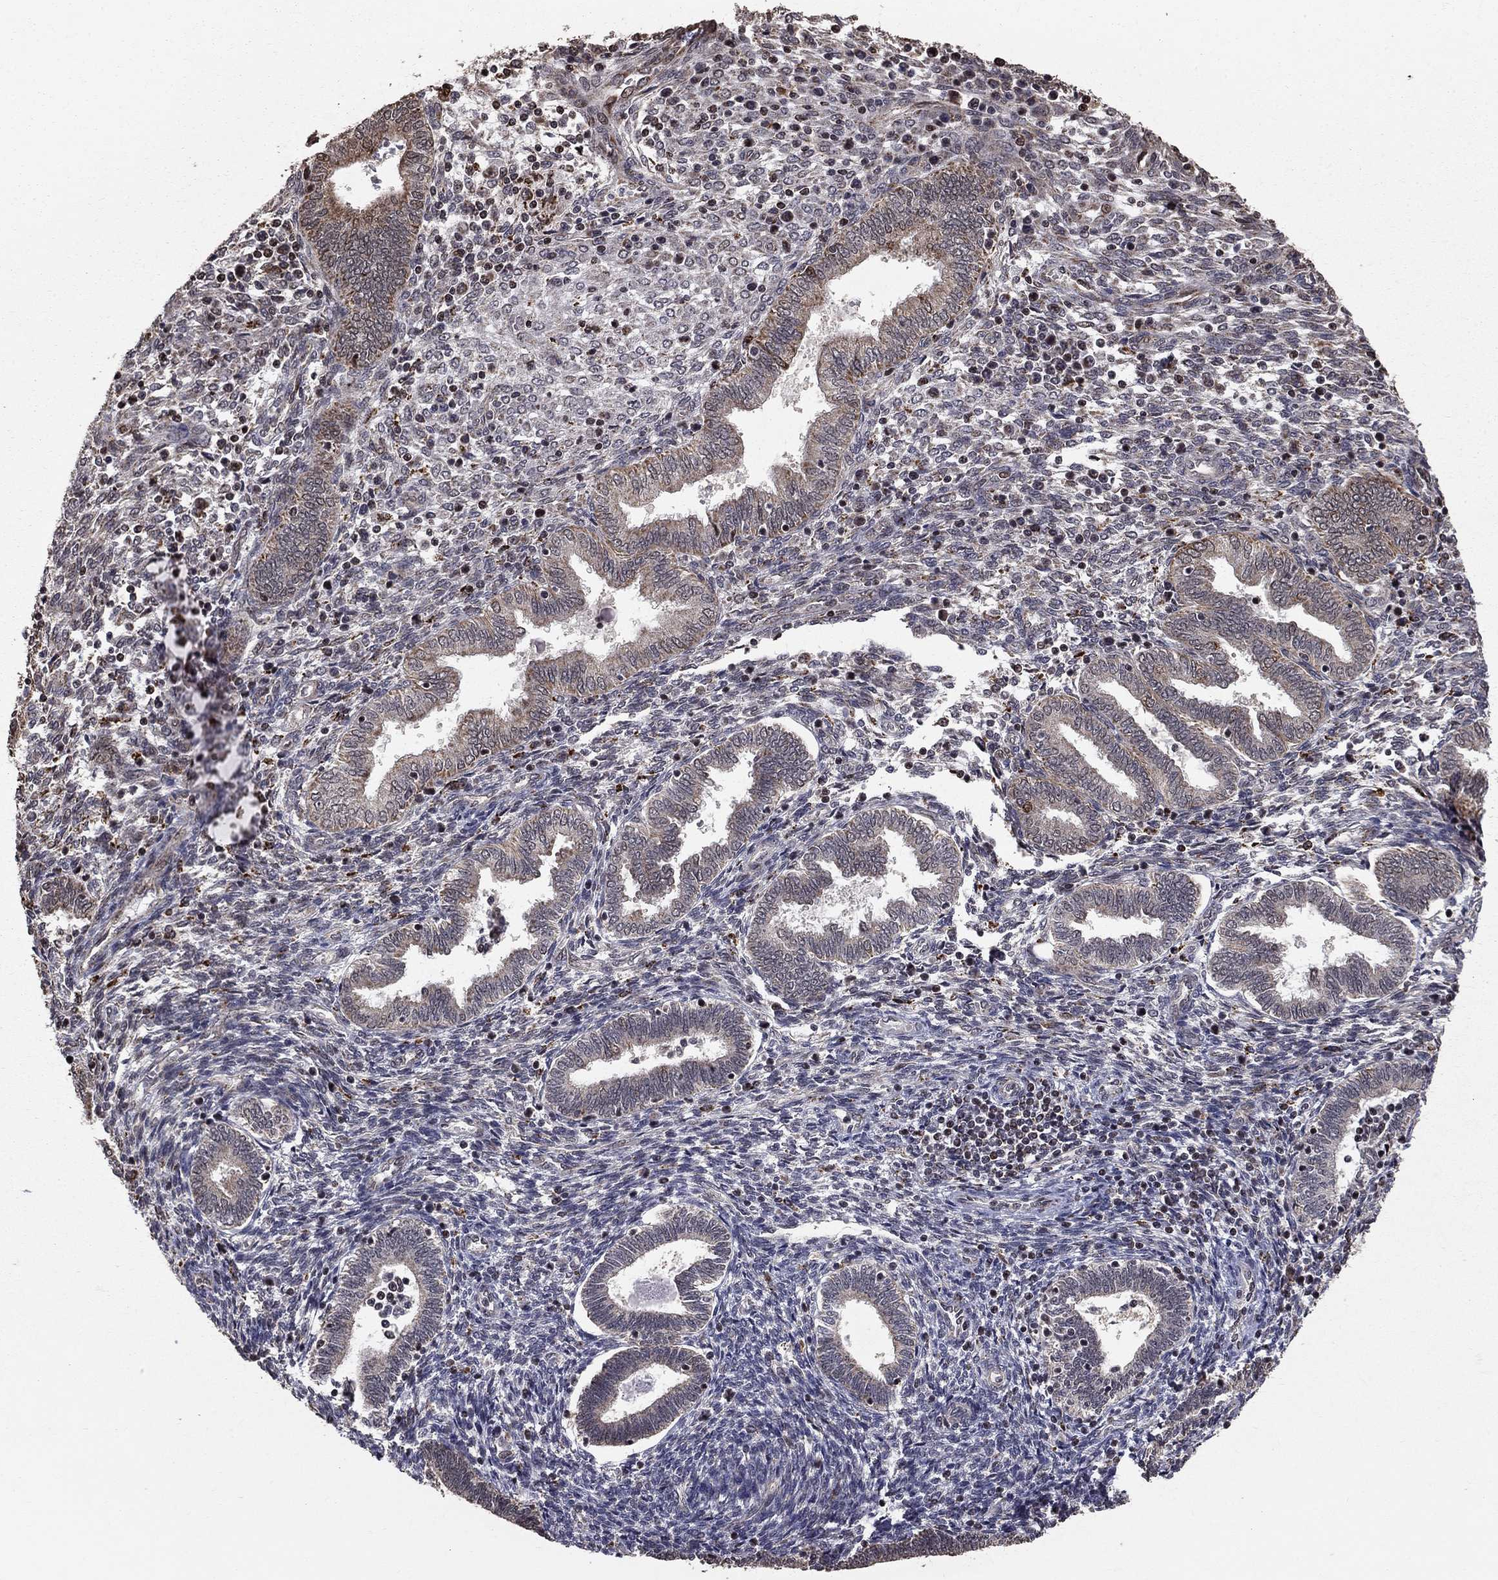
{"staining": {"intensity": "negative", "quantity": "none", "location": "none"}, "tissue": "endometrium", "cell_type": "Cells in endometrial stroma", "image_type": "normal", "snomed": [{"axis": "morphology", "description": "Normal tissue, NOS"}, {"axis": "topography", "description": "Endometrium"}], "caption": "High power microscopy micrograph of an immunohistochemistry (IHC) image of benign endometrium, revealing no significant positivity in cells in endometrial stroma. (DAB (3,3'-diaminobenzidine) IHC, high magnification).", "gene": "ACOT13", "patient": {"sex": "female", "age": 42}}